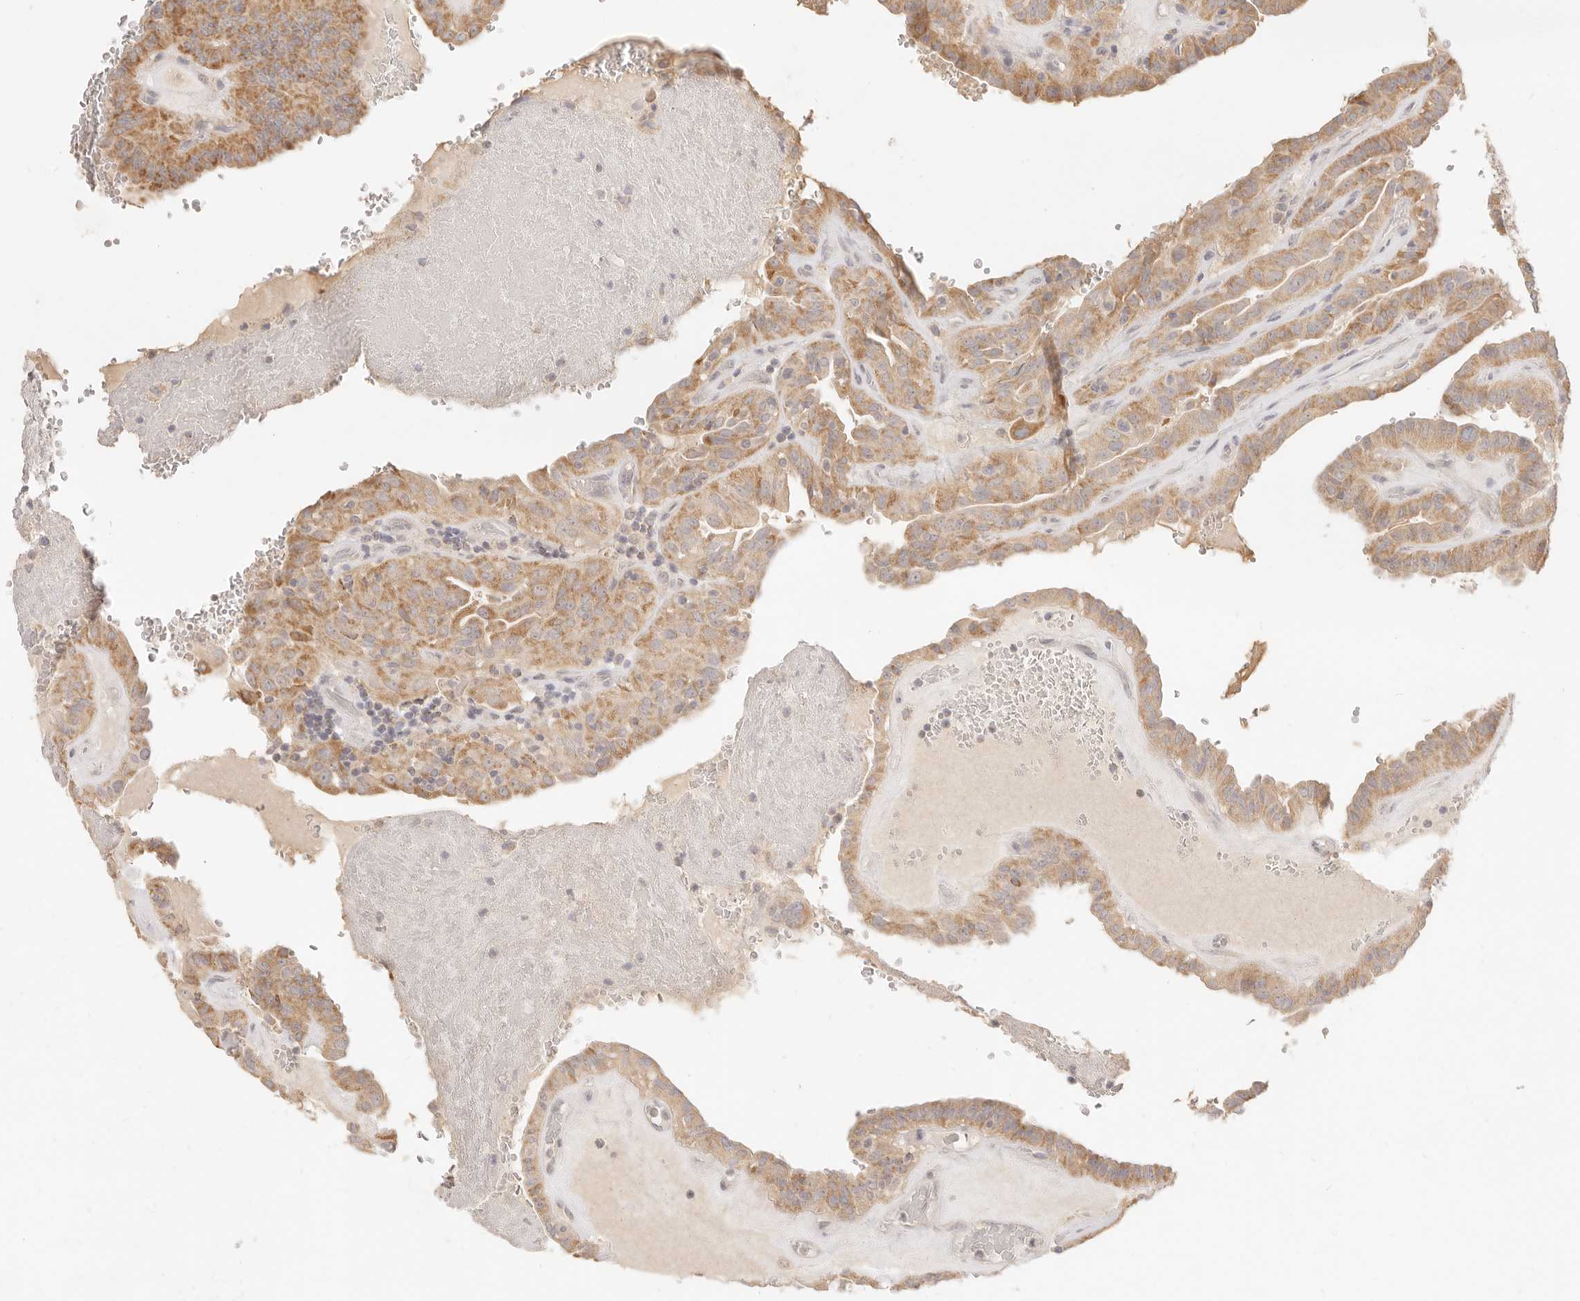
{"staining": {"intensity": "moderate", "quantity": ">75%", "location": "cytoplasmic/membranous"}, "tissue": "thyroid cancer", "cell_type": "Tumor cells", "image_type": "cancer", "snomed": [{"axis": "morphology", "description": "Papillary adenocarcinoma, NOS"}, {"axis": "topography", "description": "Thyroid gland"}], "caption": "Thyroid cancer (papillary adenocarcinoma) stained for a protein (brown) exhibits moderate cytoplasmic/membranous positive staining in approximately >75% of tumor cells.", "gene": "CPLANE2", "patient": {"sex": "male", "age": 77}}